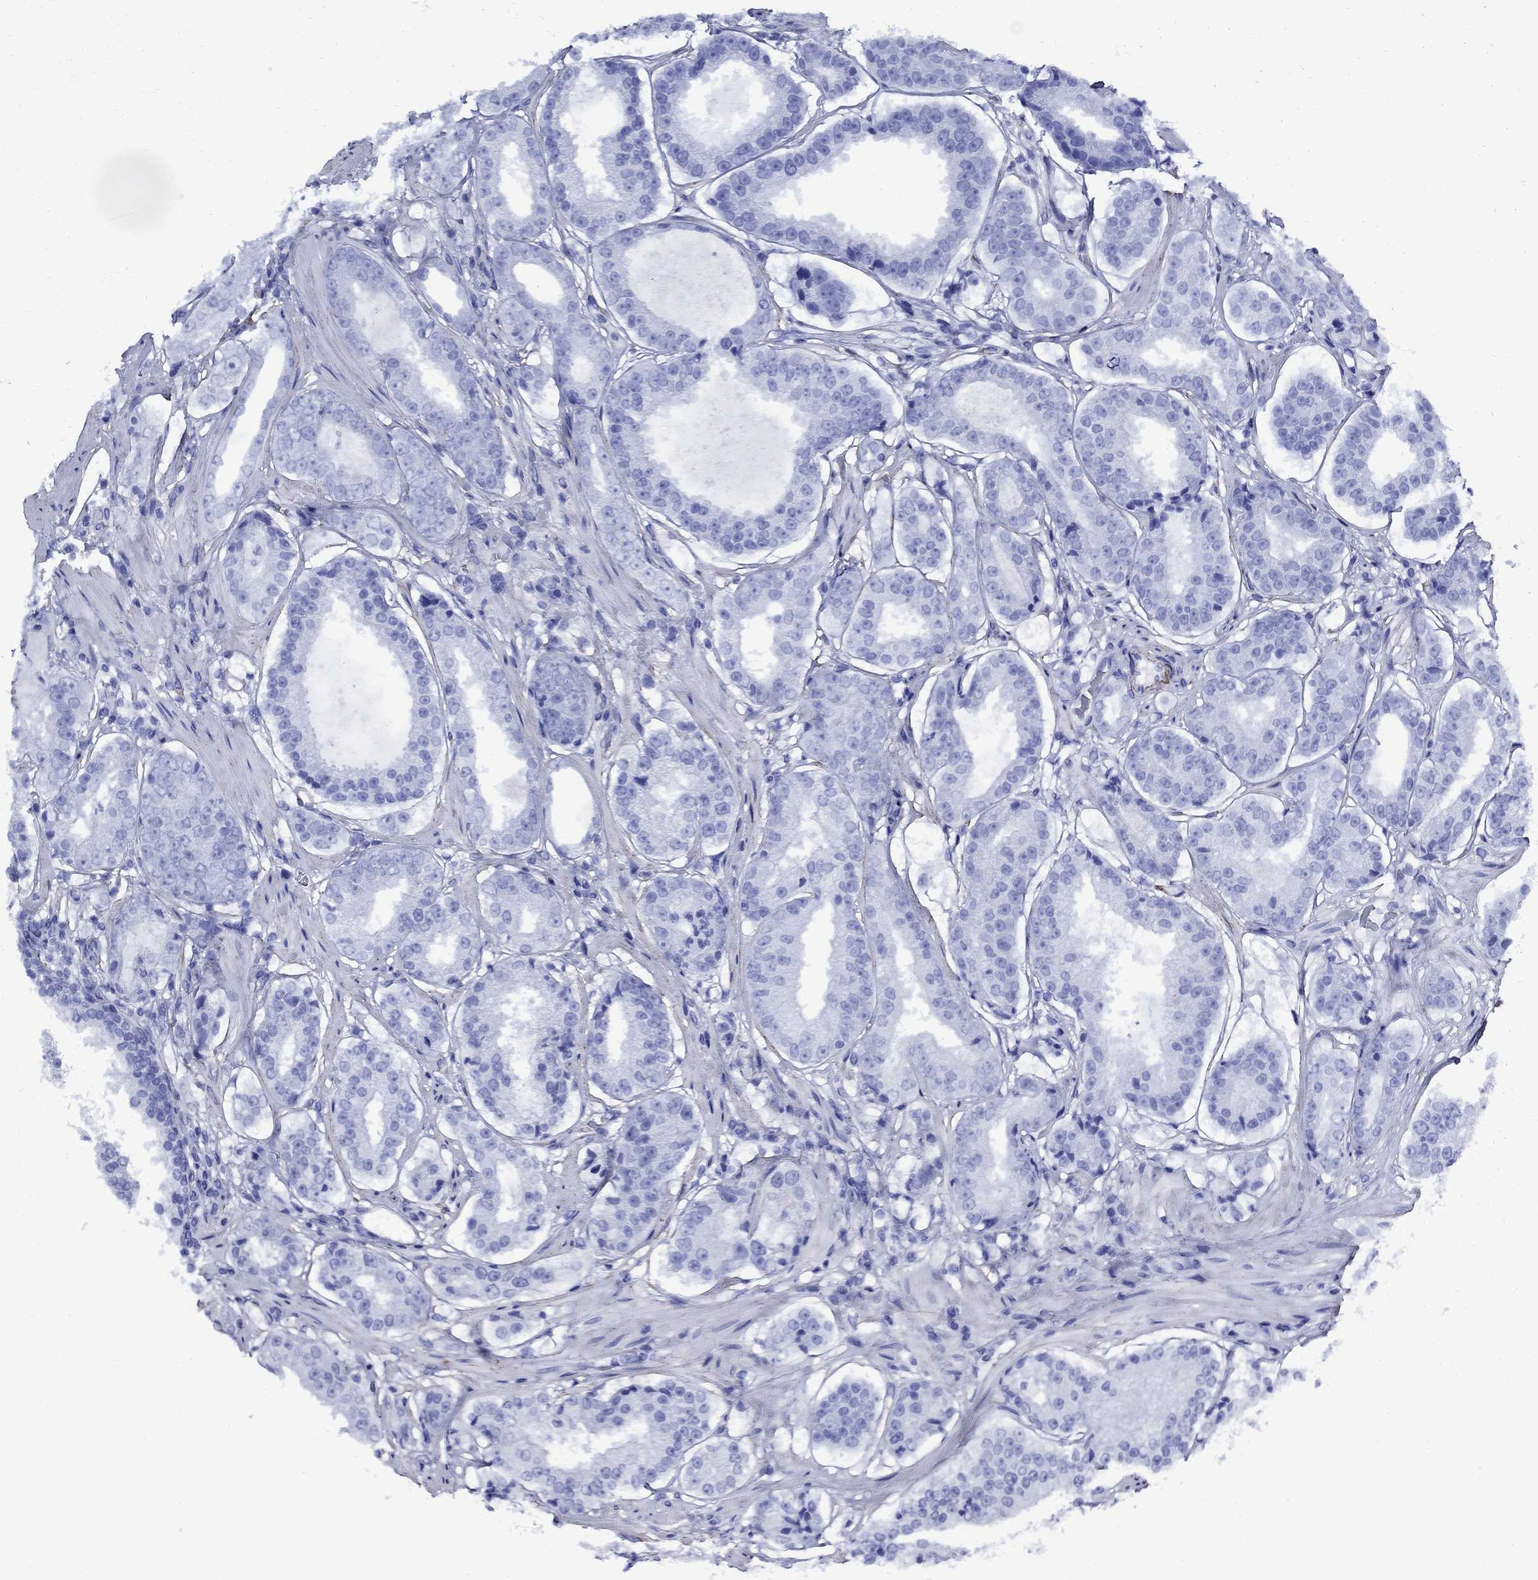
{"staining": {"intensity": "negative", "quantity": "none", "location": "none"}, "tissue": "prostate cancer", "cell_type": "Tumor cells", "image_type": "cancer", "snomed": [{"axis": "morphology", "description": "Adenocarcinoma, Low grade"}, {"axis": "topography", "description": "Prostate"}], "caption": "A histopathology image of prostate cancer stained for a protein demonstrates no brown staining in tumor cells.", "gene": "VTN", "patient": {"sex": "male", "age": 60}}